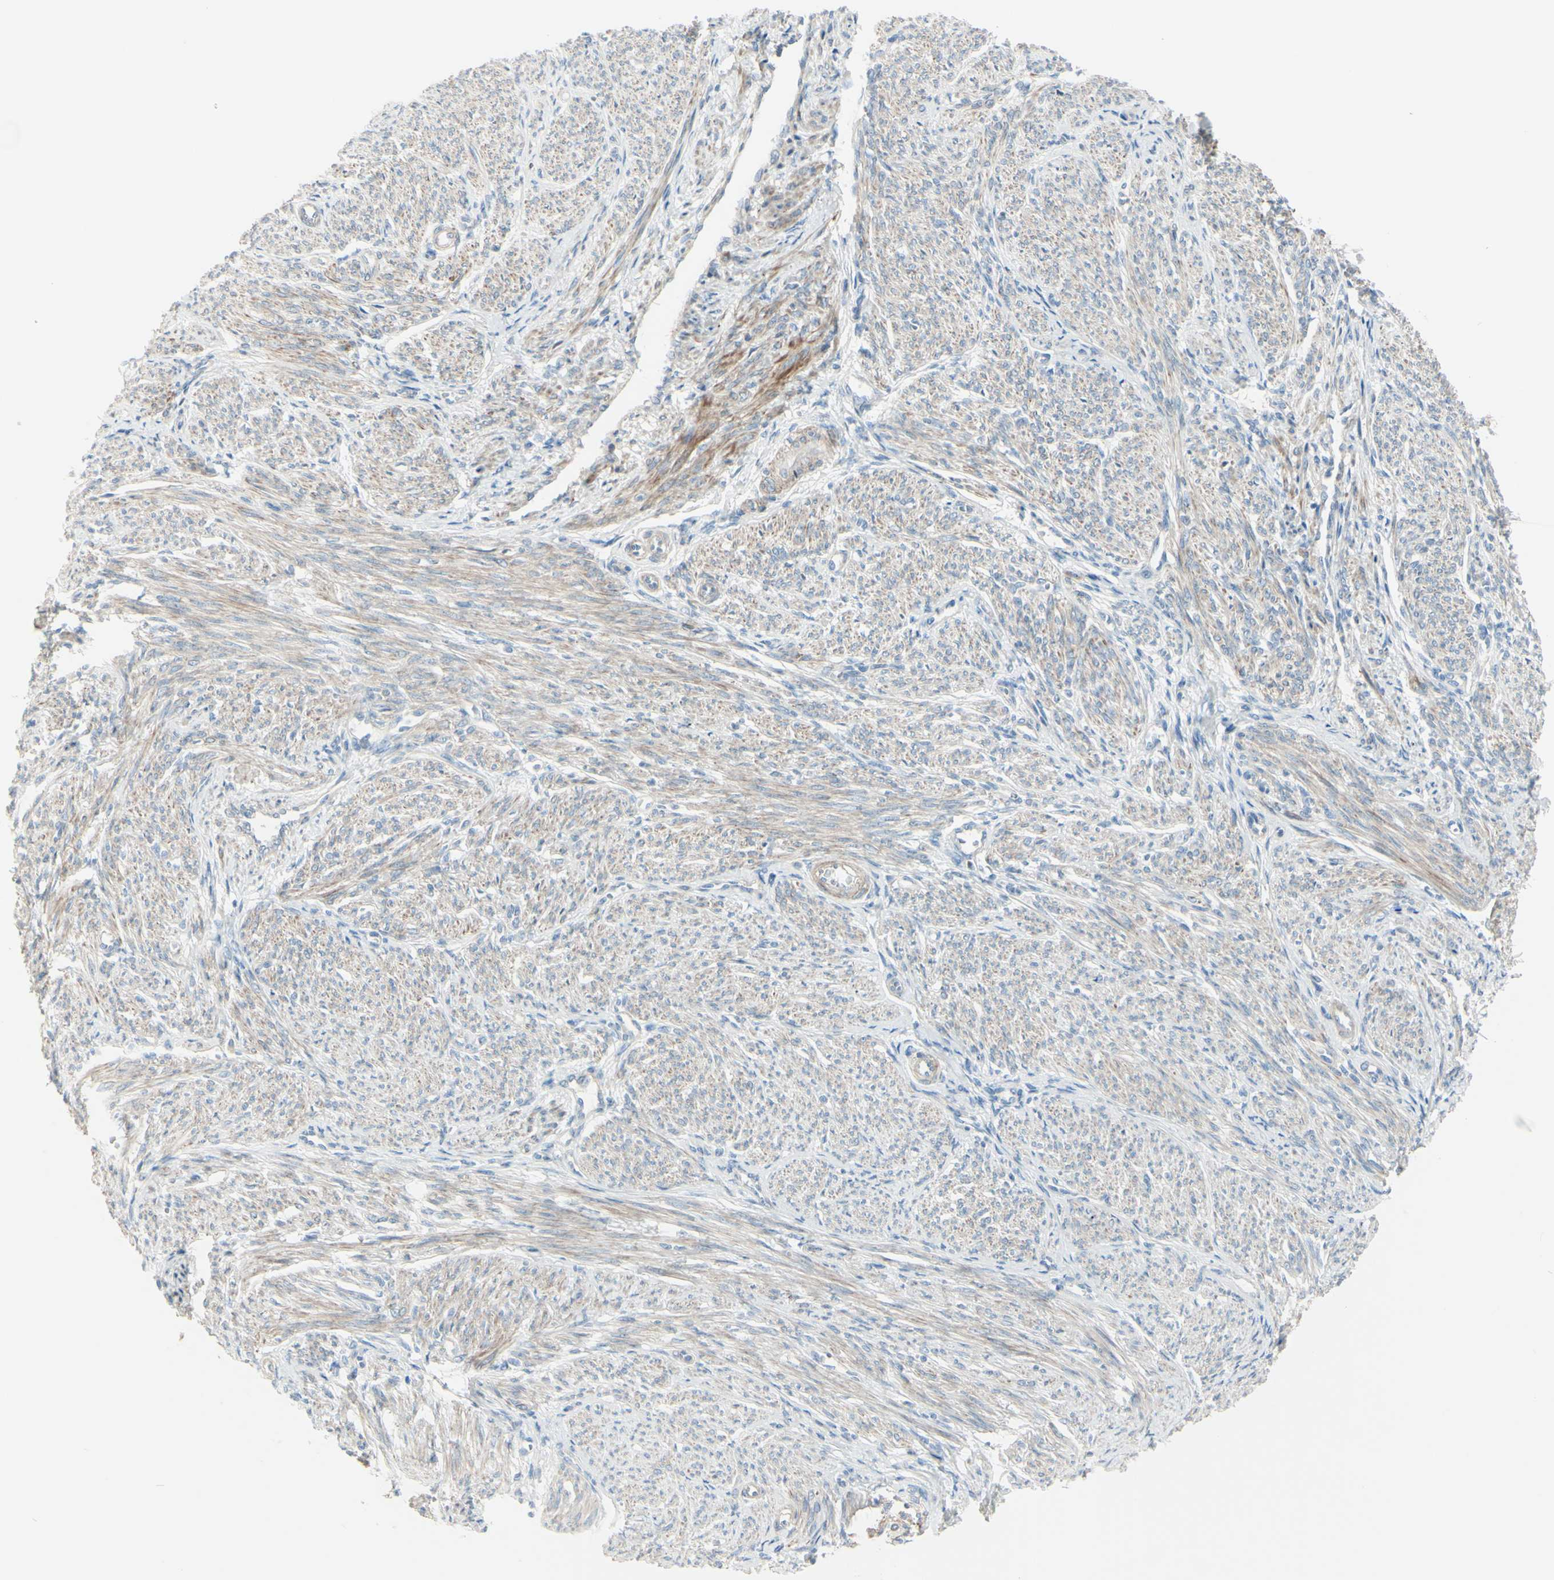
{"staining": {"intensity": "strong", "quantity": ">75%", "location": "cytoplasmic/membranous"}, "tissue": "smooth muscle", "cell_type": "Smooth muscle cells", "image_type": "normal", "snomed": [{"axis": "morphology", "description": "Normal tissue, NOS"}, {"axis": "topography", "description": "Smooth muscle"}], "caption": "Smooth muscle cells demonstrate strong cytoplasmic/membranous positivity in approximately >75% of cells in unremarkable smooth muscle. (DAB = brown stain, brightfield microscopy at high magnification).", "gene": "LRRK1", "patient": {"sex": "female", "age": 65}}